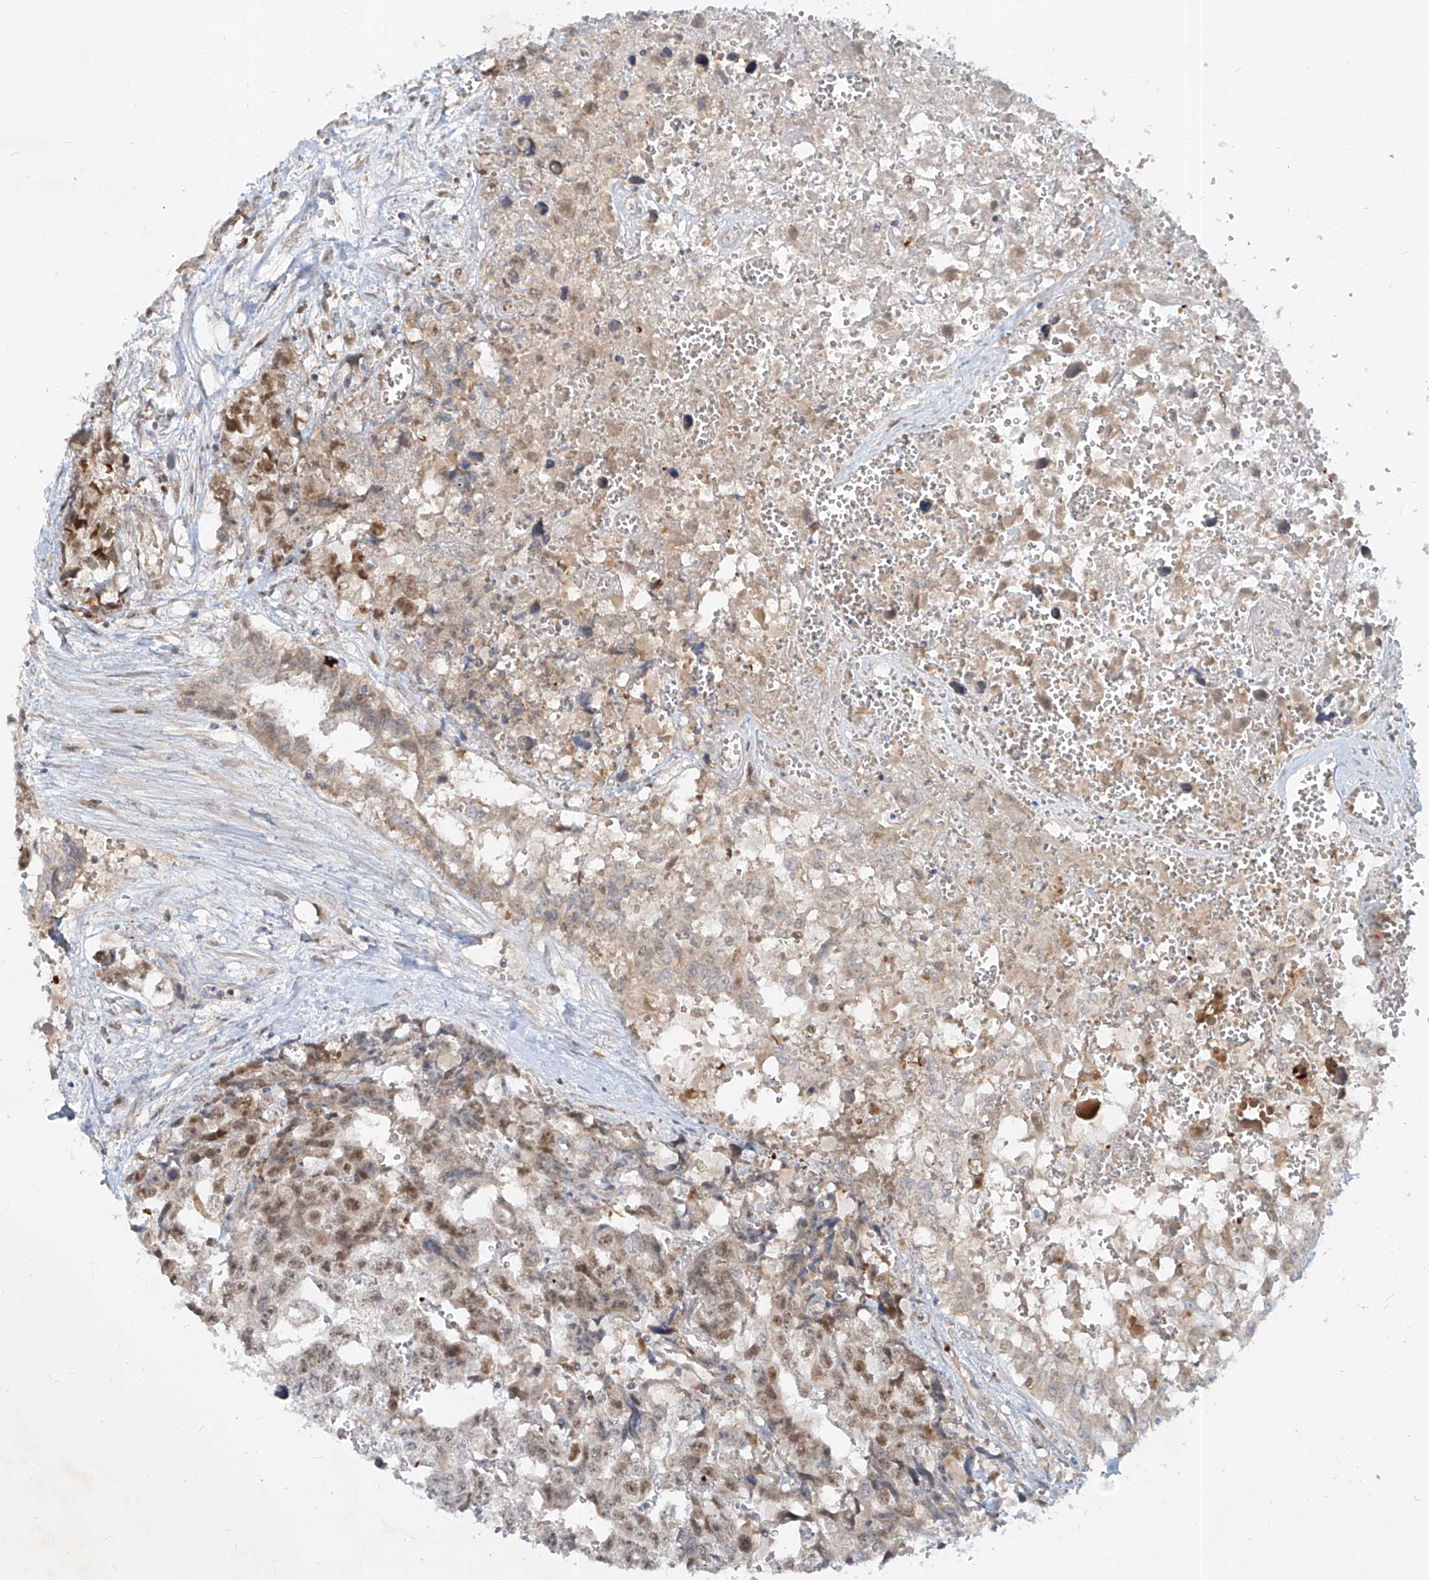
{"staining": {"intensity": "weak", "quantity": "25%-75%", "location": "nuclear"}, "tissue": "testis cancer", "cell_type": "Tumor cells", "image_type": "cancer", "snomed": [{"axis": "morphology", "description": "Carcinoma, Embryonal, NOS"}, {"axis": "topography", "description": "Testis"}], "caption": "A low amount of weak nuclear positivity is seen in approximately 25%-75% of tumor cells in testis cancer (embryonal carcinoma) tissue. (Brightfield microscopy of DAB IHC at high magnification).", "gene": "FGD2", "patient": {"sex": "male", "age": 31}}